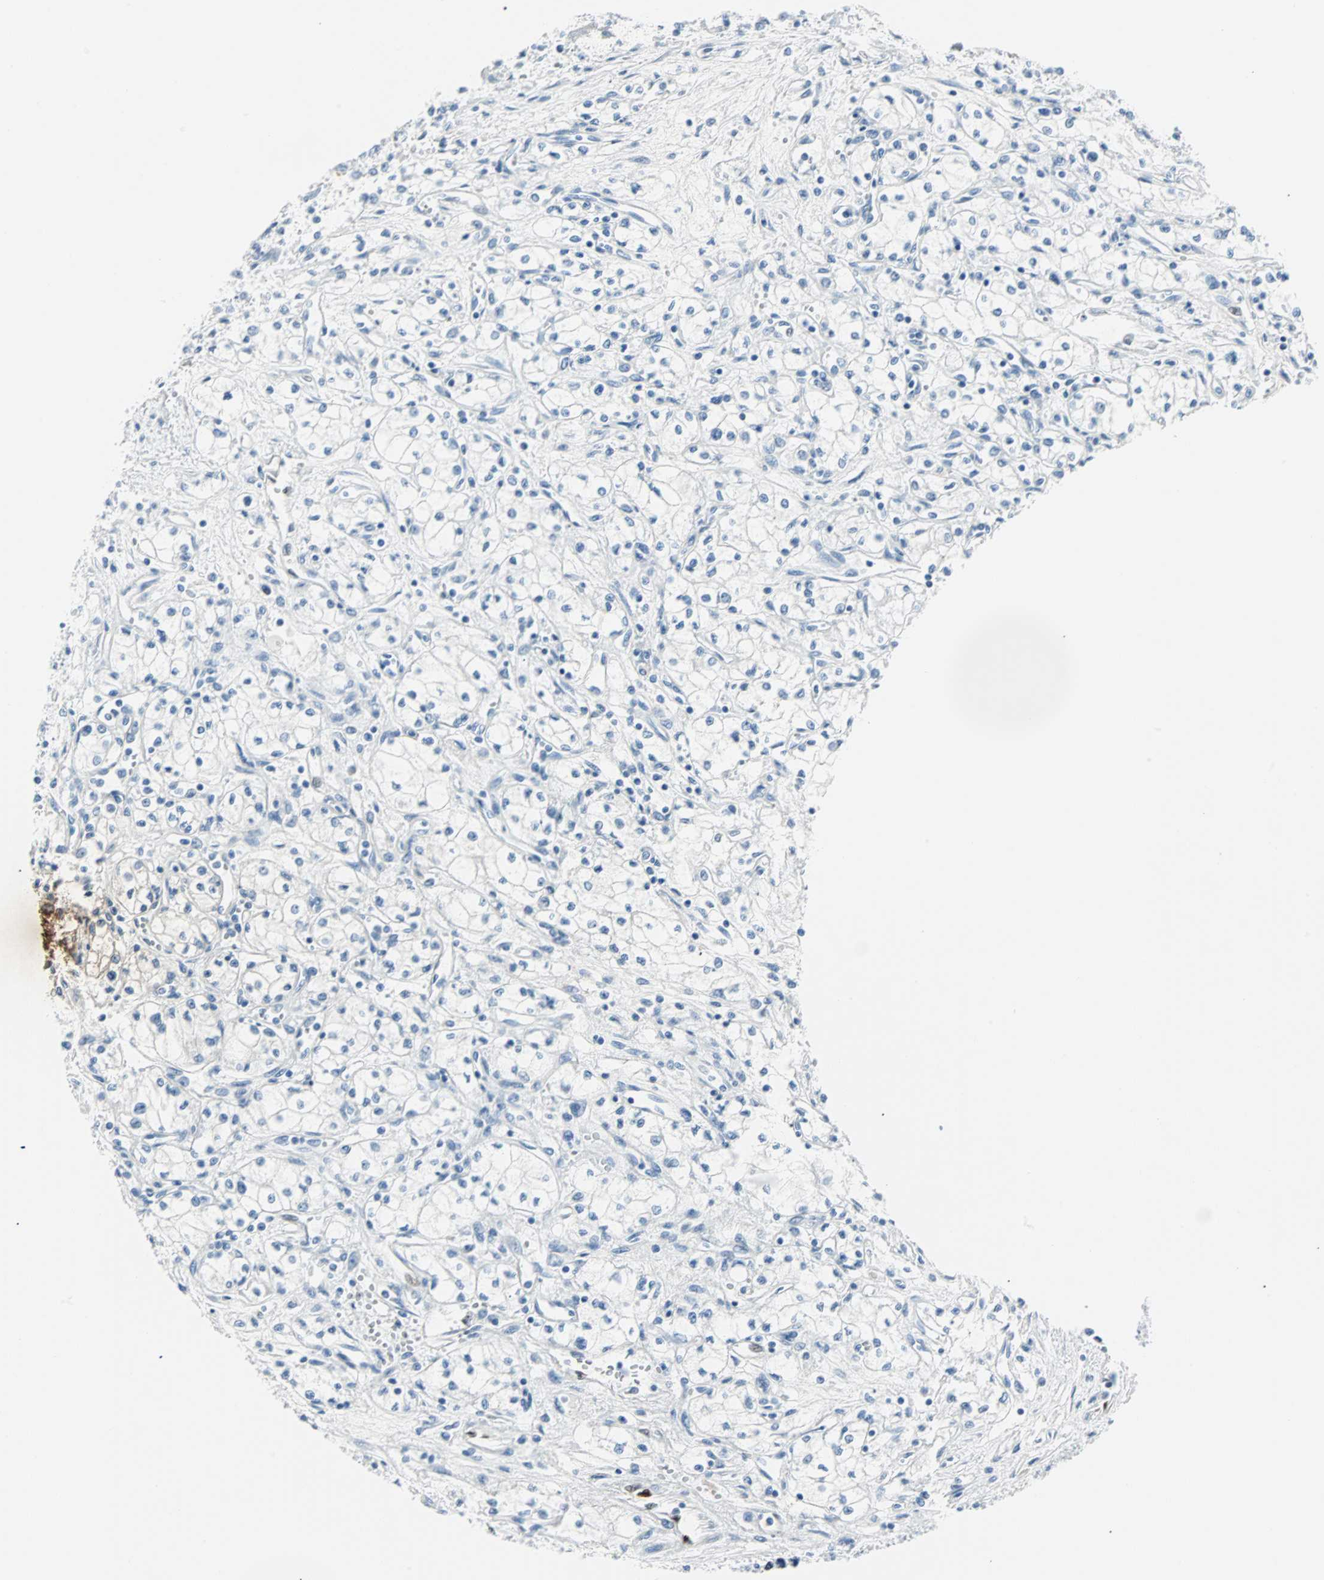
{"staining": {"intensity": "negative", "quantity": "none", "location": "none"}, "tissue": "renal cancer", "cell_type": "Tumor cells", "image_type": "cancer", "snomed": [{"axis": "morphology", "description": "Normal tissue, NOS"}, {"axis": "morphology", "description": "Adenocarcinoma, NOS"}, {"axis": "topography", "description": "Kidney"}], "caption": "This is an immunohistochemistry micrograph of human renal cancer (adenocarcinoma). There is no positivity in tumor cells.", "gene": "IL33", "patient": {"sex": "male", "age": 59}}